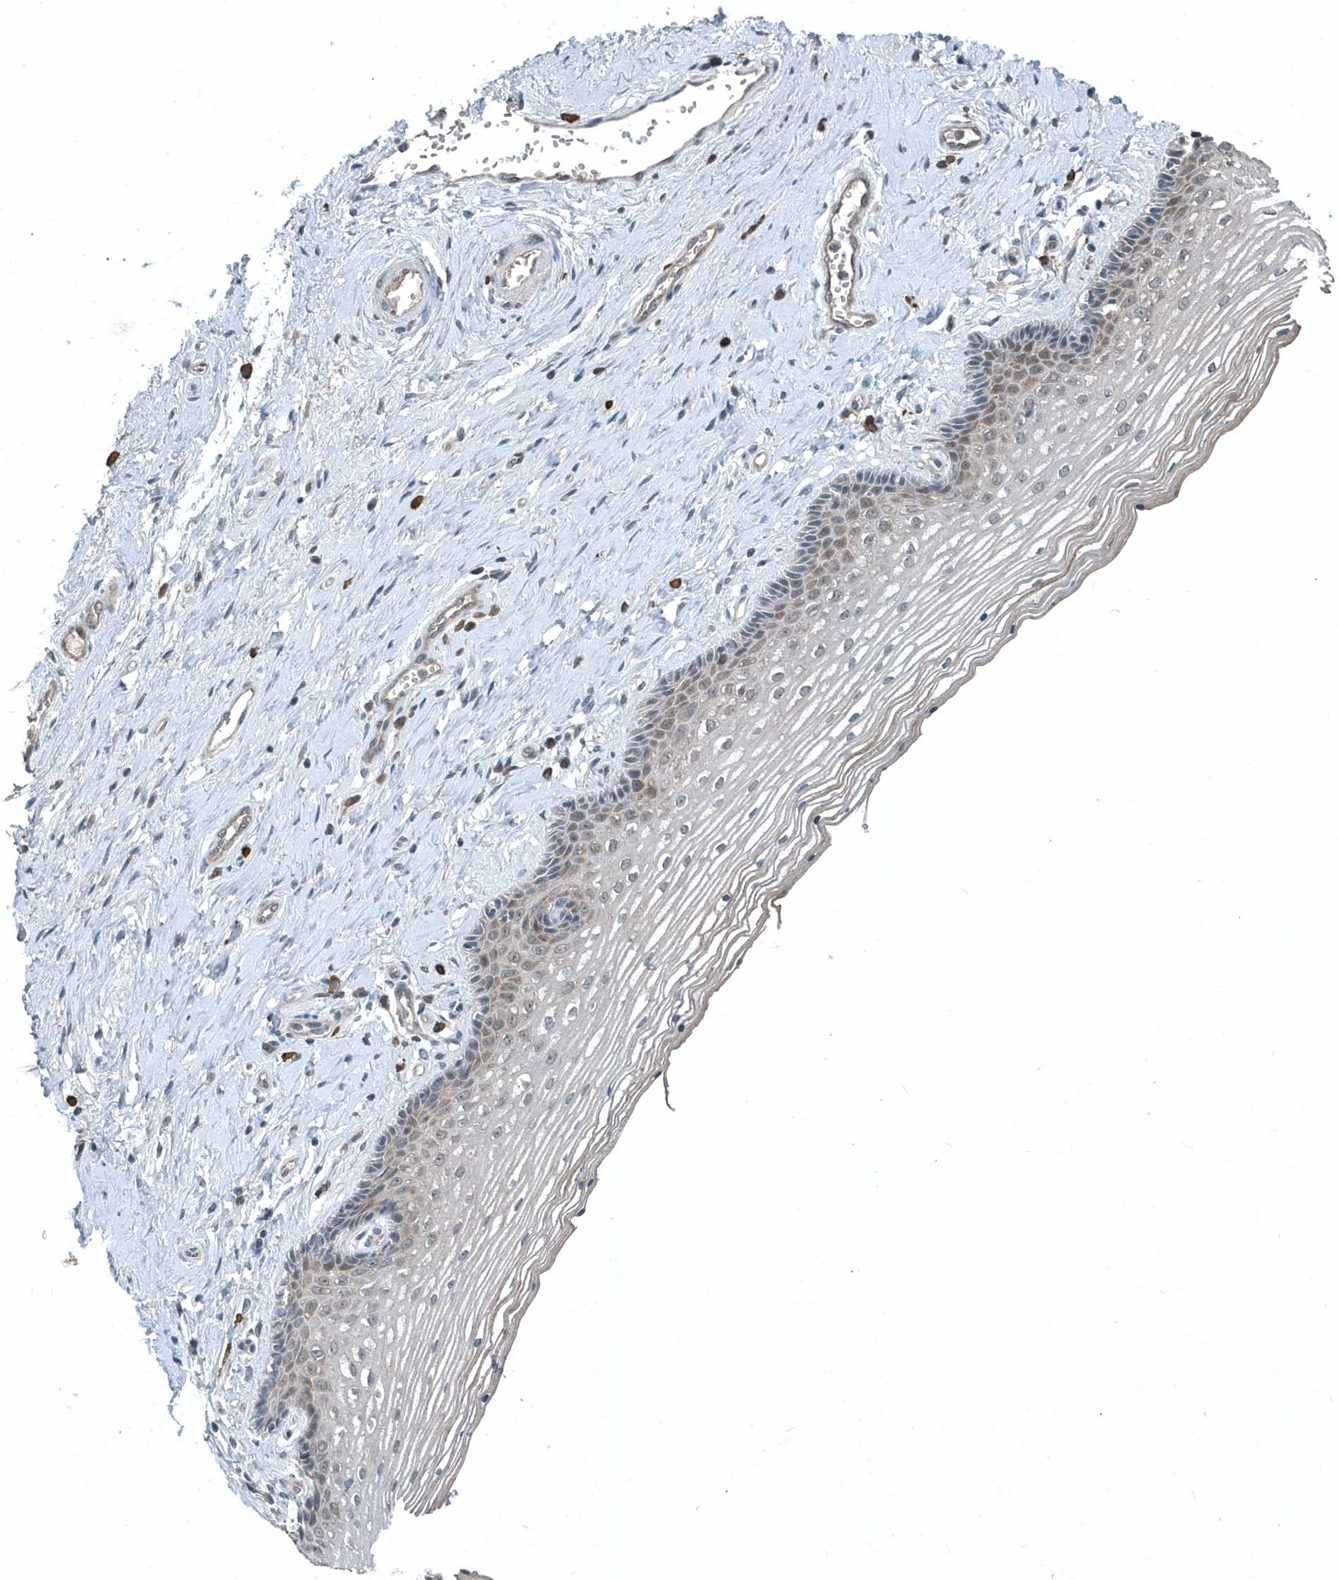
{"staining": {"intensity": "weak", "quantity": "<25%", "location": "cytoplasmic/membranous"}, "tissue": "vagina", "cell_type": "Squamous epithelial cells", "image_type": "normal", "snomed": [{"axis": "morphology", "description": "Normal tissue, NOS"}, {"axis": "topography", "description": "Vagina"}], "caption": "Micrograph shows no significant protein staining in squamous epithelial cells of benign vagina.", "gene": "SCFD2", "patient": {"sex": "female", "age": 46}}